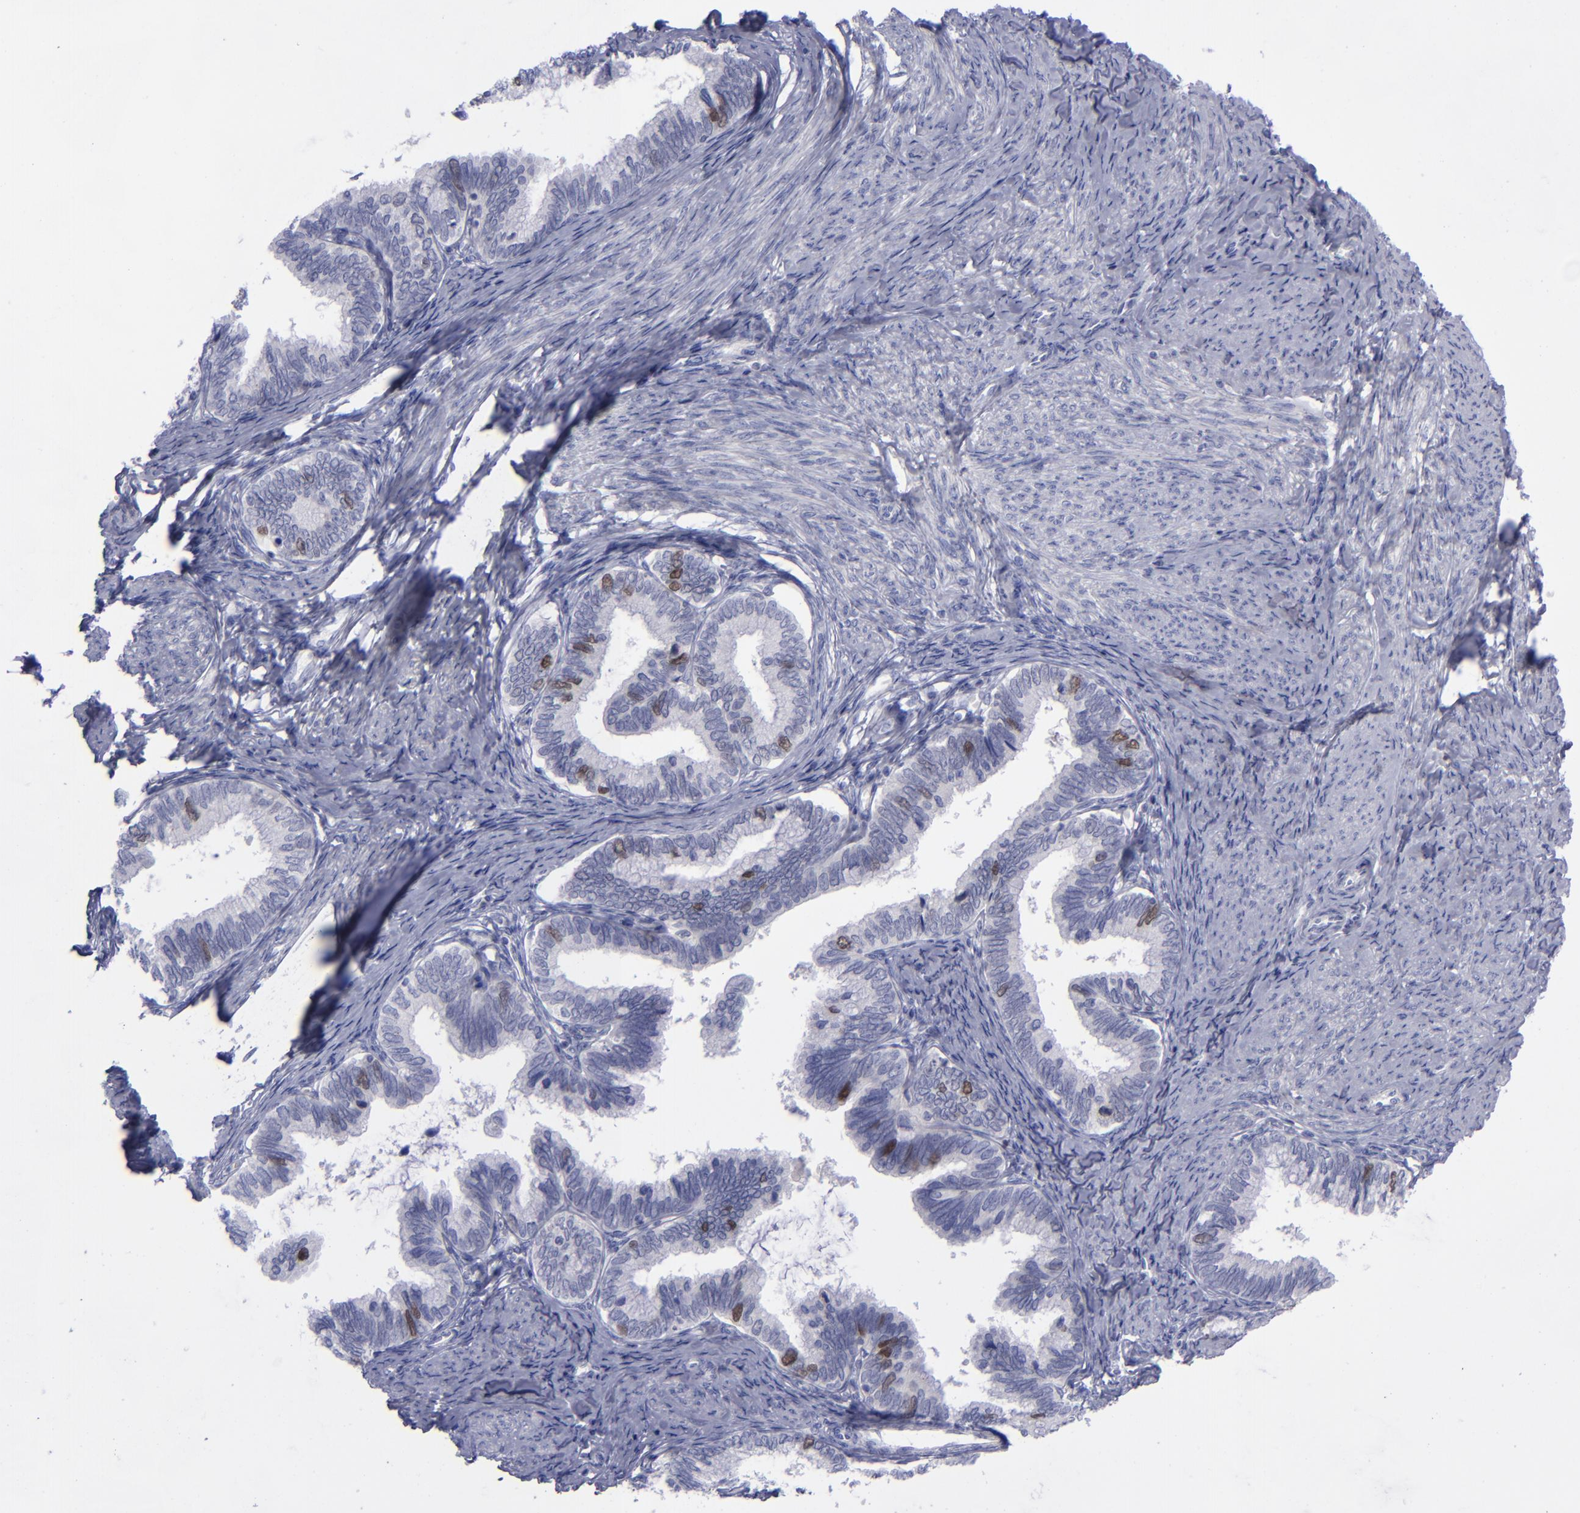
{"staining": {"intensity": "weak", "quantity": "<25%", "location": "cytoplasmic/membranous,nuclear"}, "tissue": "cervical cancer", "cell_type": "Tumor cells", "image_type": "cancer", "snomed": [{"axis": "morphology", "description": "Adenocarcinoma, NOS"}, {"axis": "topography", "description": "Cervix"}], "caption": "Micrograph shows no significant protein staining in tumor cells of cervical cancer (adenocarcinoma). Nuclei are stained in blue.", "gene": "AURKA", "patient": {"sex": "female", "age": 49}}